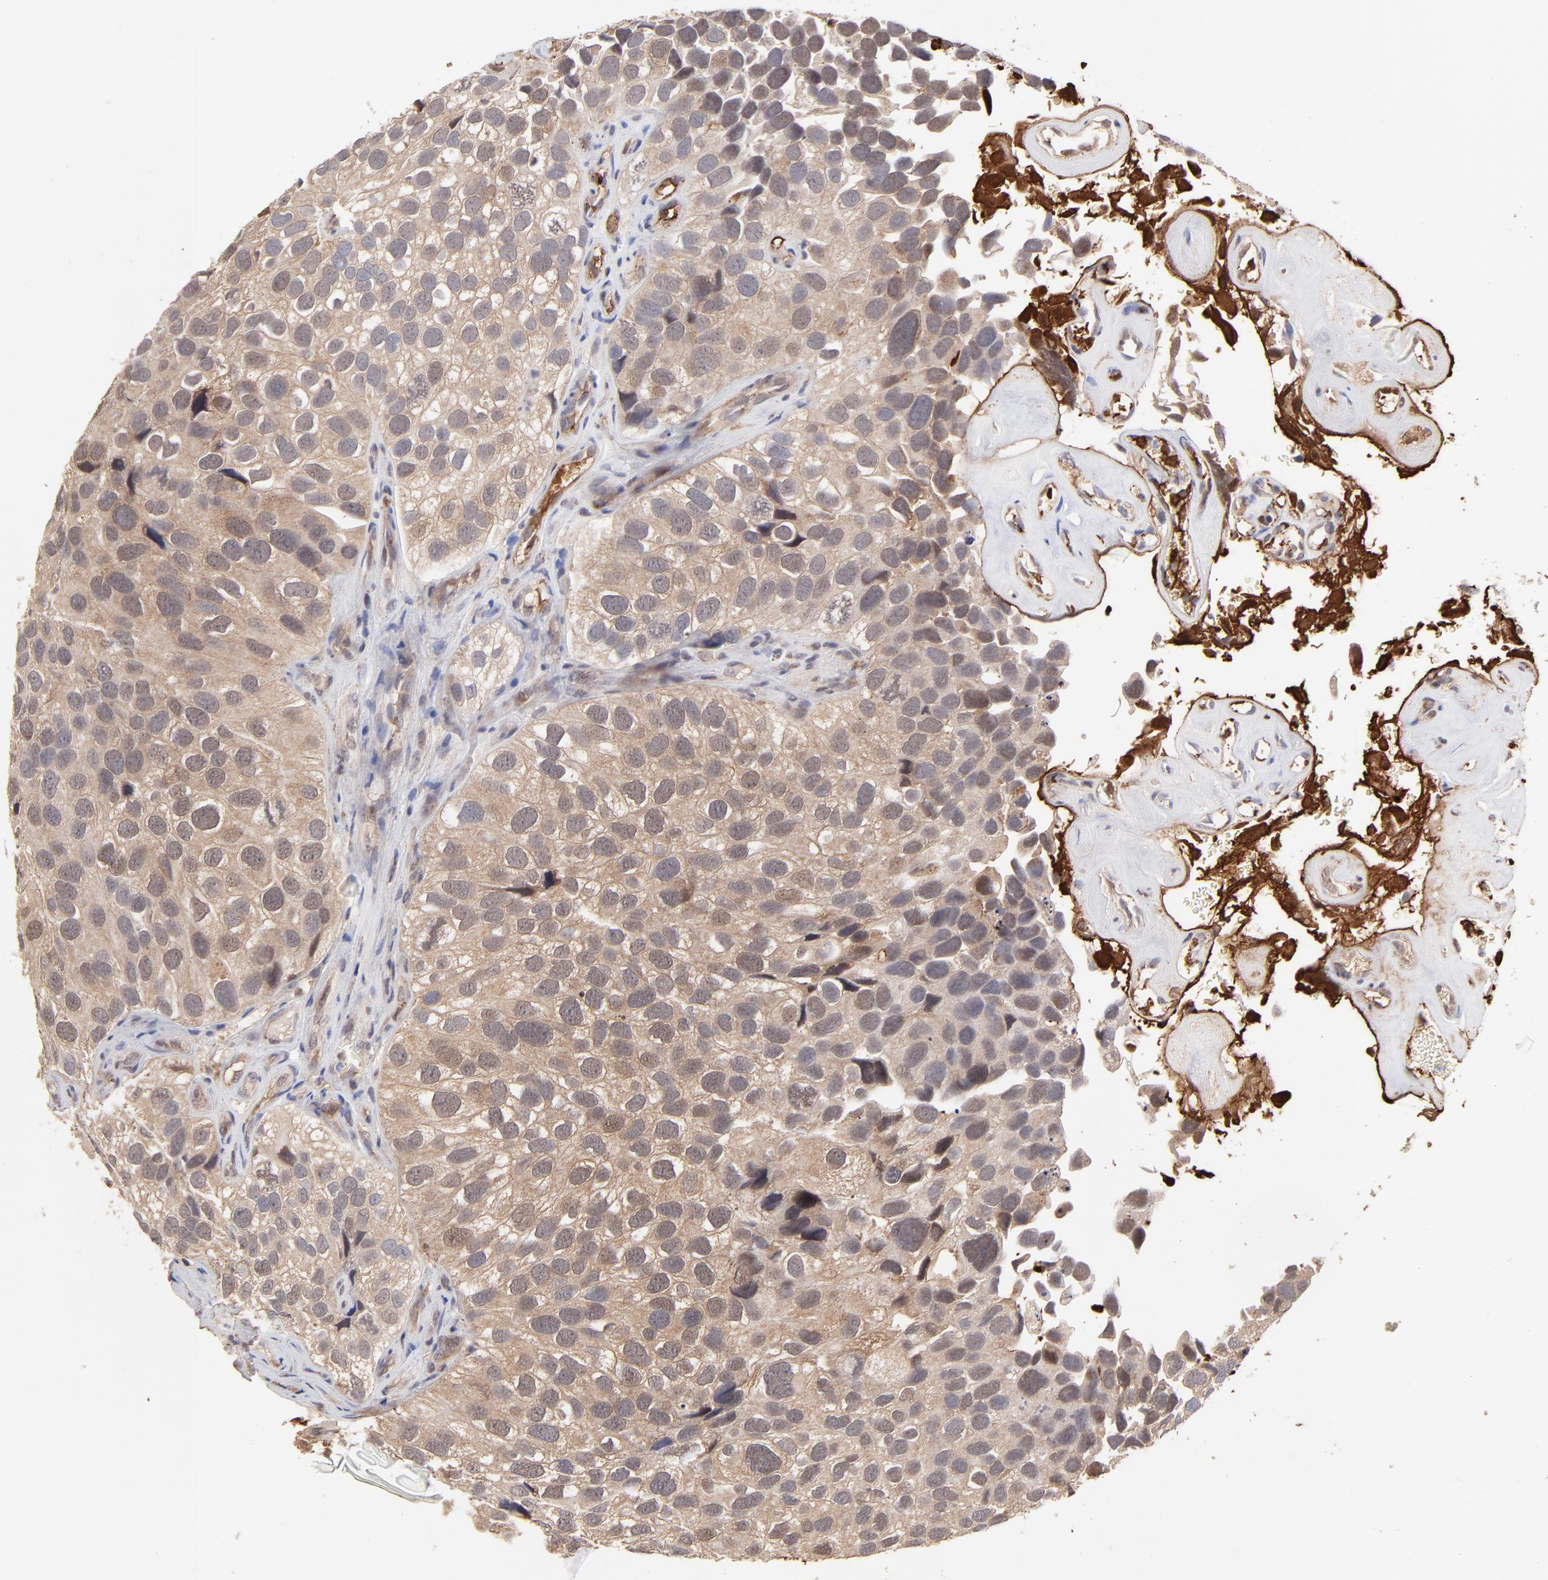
{"staining": {"intensity": "weak", "quantity": "25%-75%", "location": "cytoplasmic/membranous,nuclear"}, "tissue": "urothelial cancer", "cell_type": "Tumor cells", "image_type": "cancer", "snomed": [{"axis": "morphology", "description": "Urothelial carcinoma, High grade"}, {"axis": "topography", "description": "Urinary bladder"}], "caption": "Human urothelial cancer stained with a protein marker exhibits weak staining in tumor cells.", "gene": "PSMD14", "patient": {"sex": "male", "age": 72}}